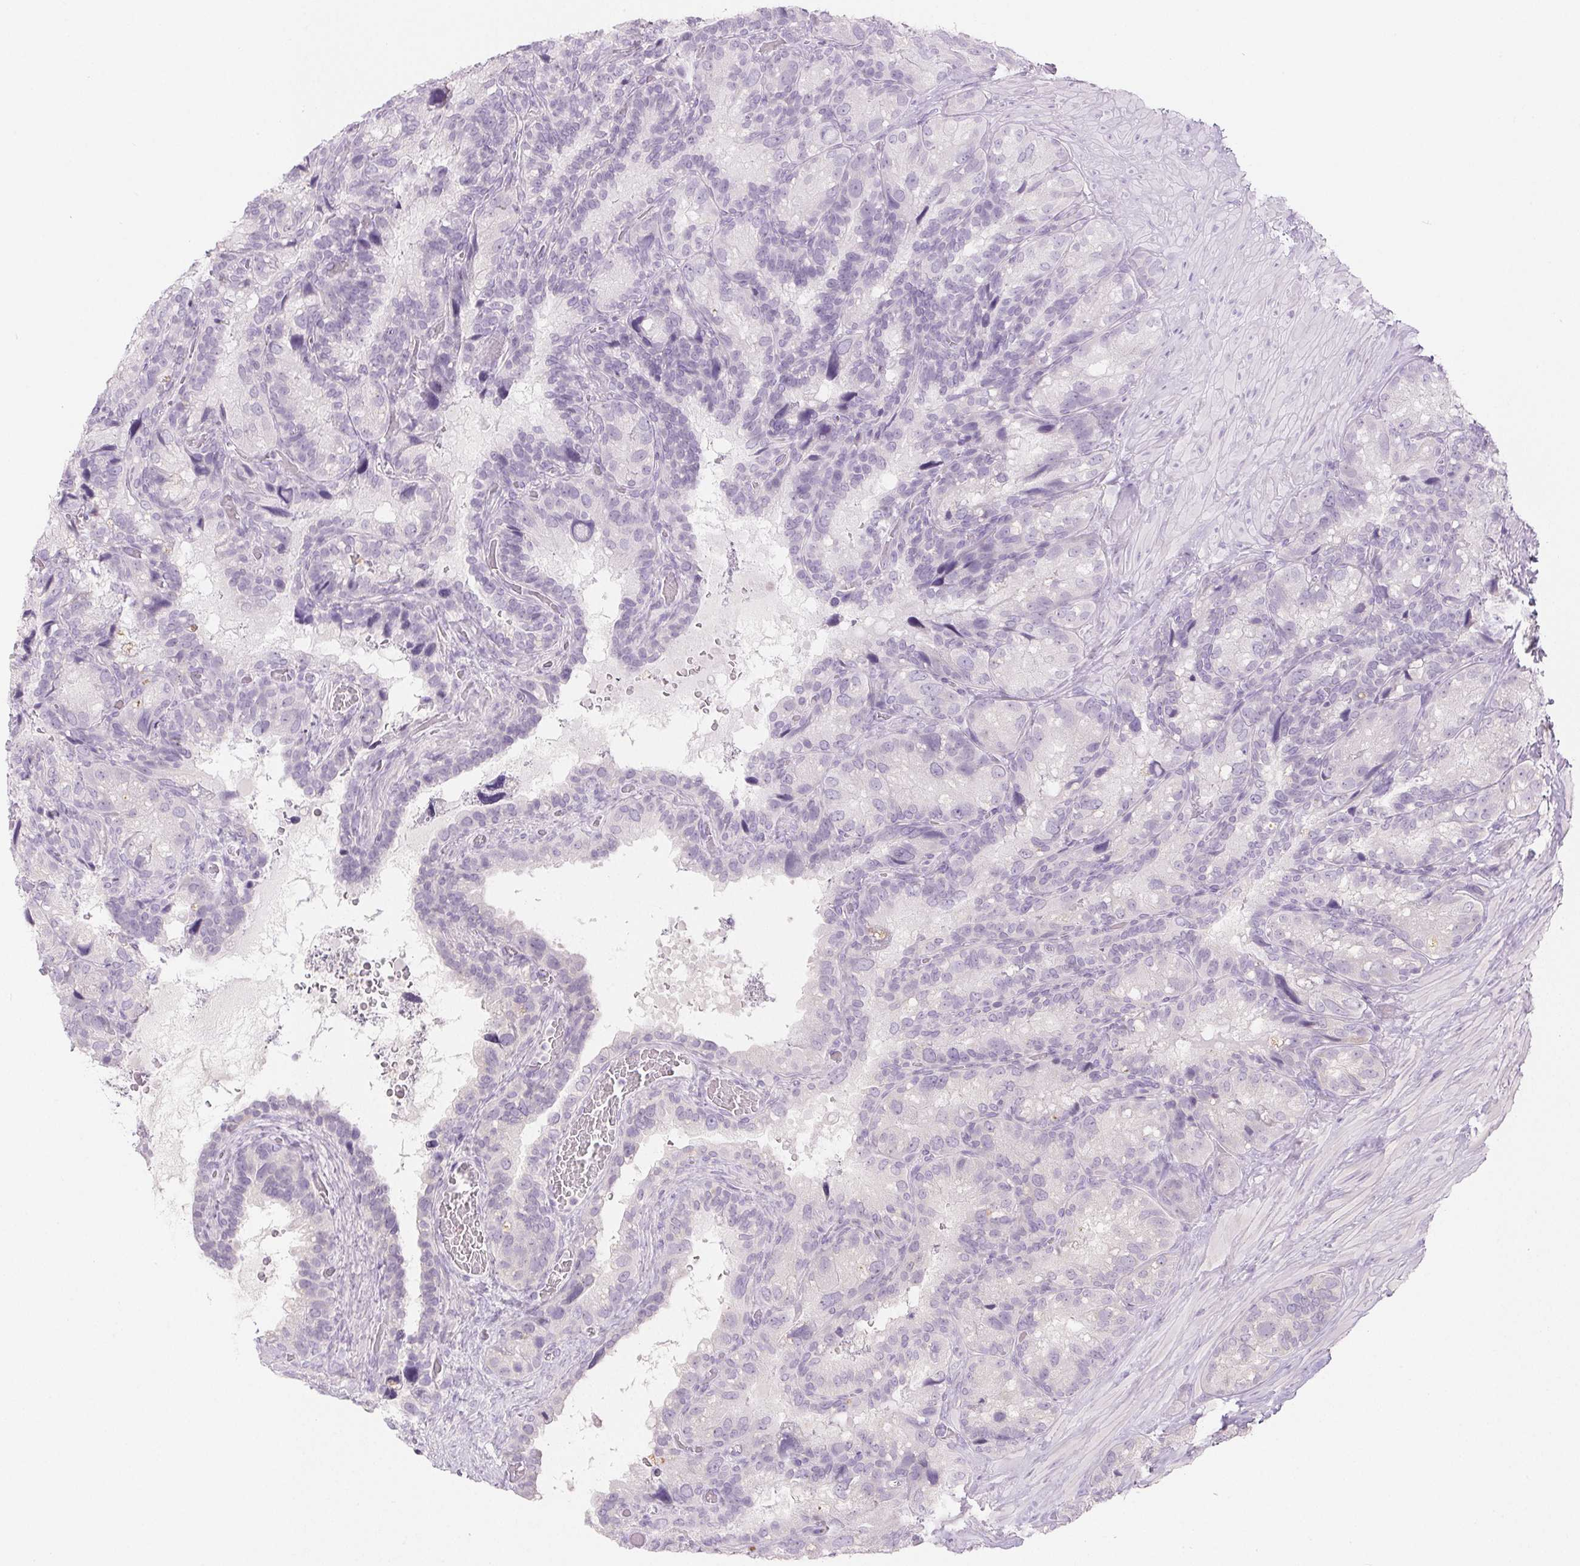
{"staining": {"intensity": "negative", "quantity": "none", "location": "none"}, "tissue": "seminal vesicle", "cell_type": "Glandular cells", "image_type": "normal", "snomed": [{"axis": "morphology", "description": "Normal tissue, NOS"}, {"axis": "topography", "description": "Seminal veicle"}], "caption": "This photomicrograph is of benign seminal vesicle stained with immunohistochemistry to label a protein in brown with the nuclei are counter-stained blue. There is no expression in glandular cells. (DAB (3,3'-diaminobenzidine) immunohistochemistry, high magnification).", "gene": "SPRR3", "patient": {"sex": "male", "age": 60}}